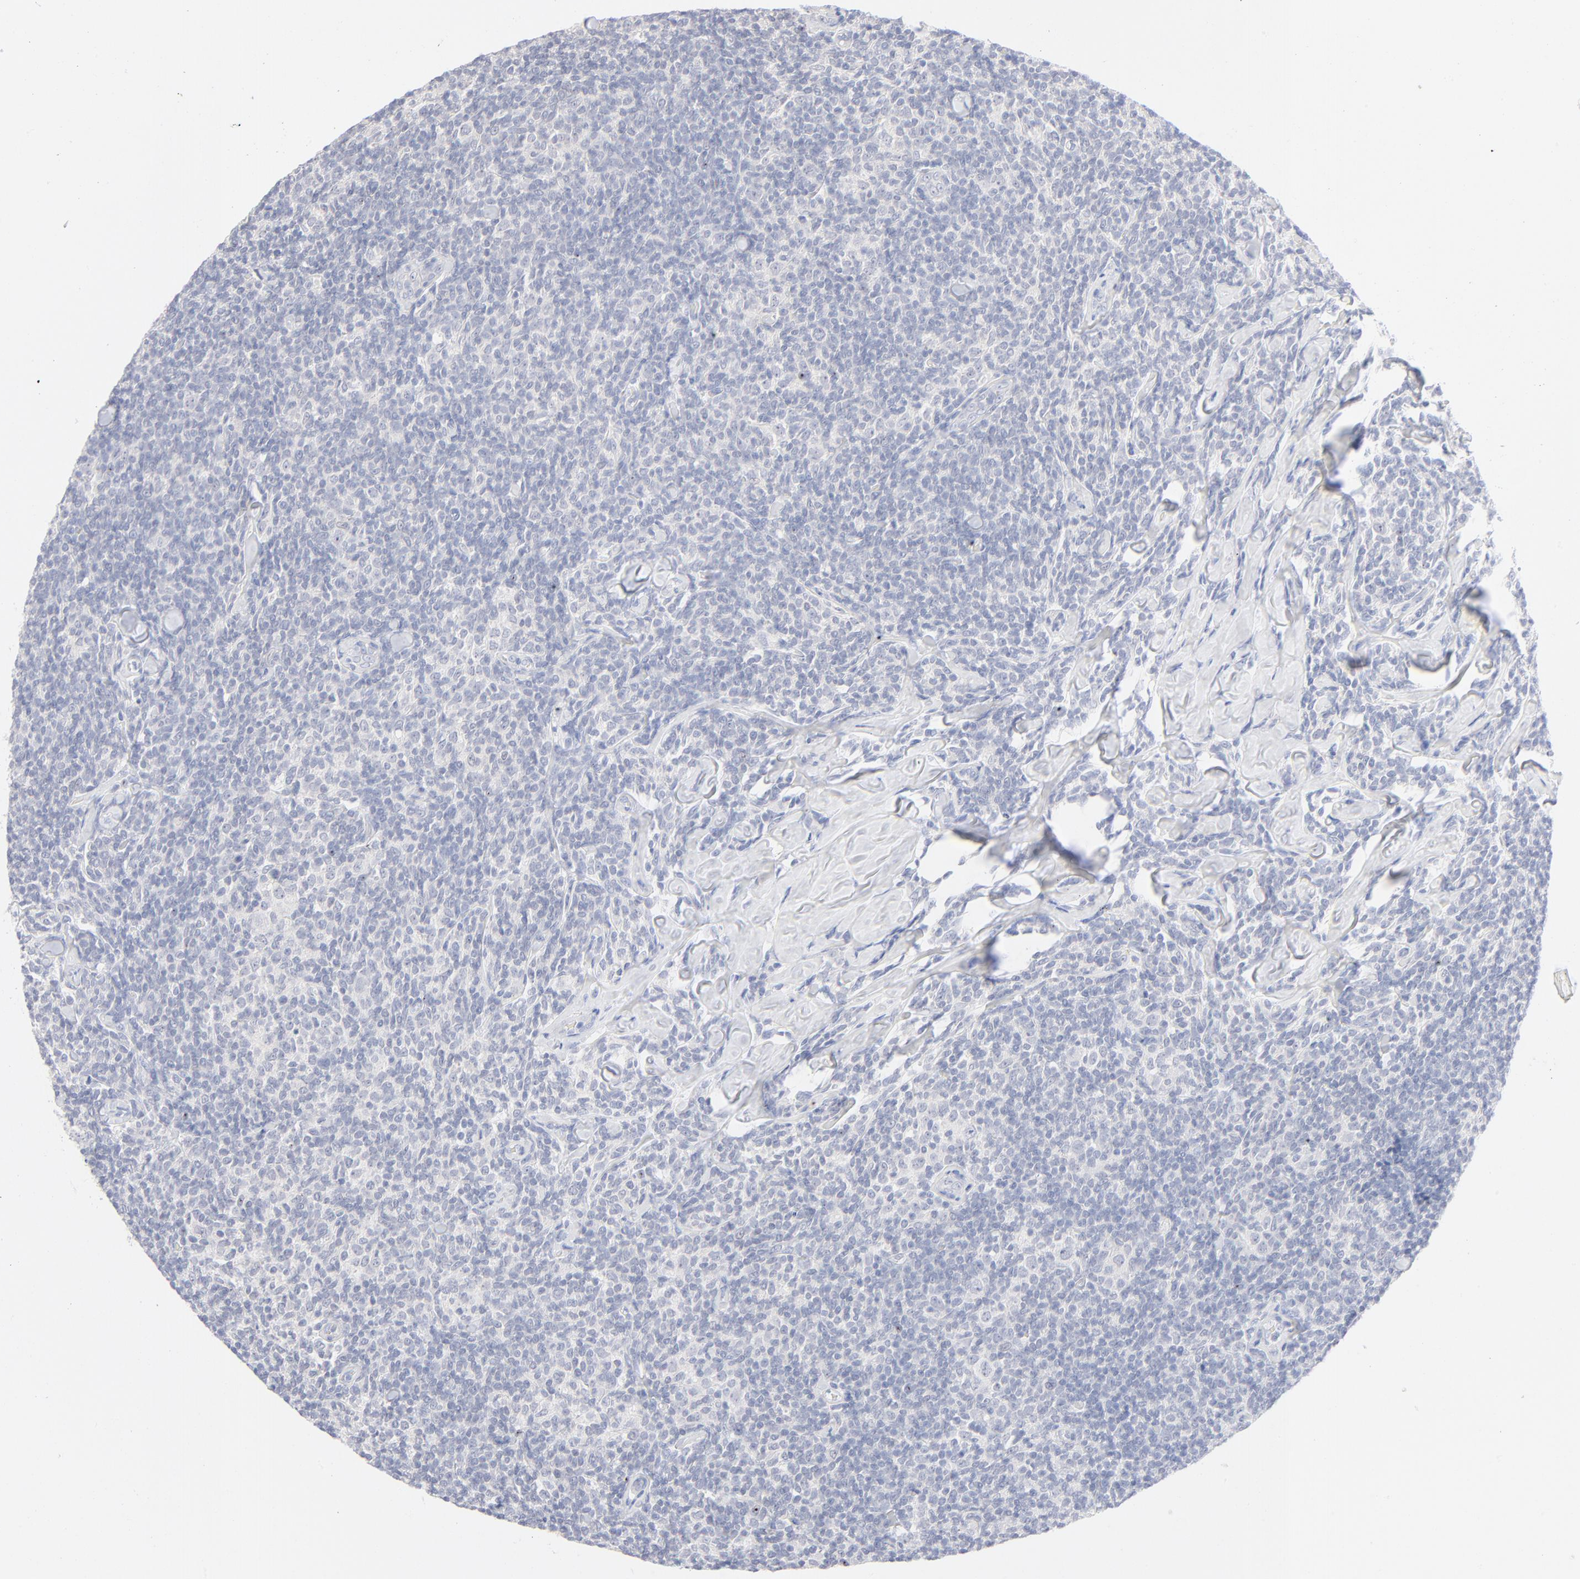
{"staining": {"intensity": "negative", "quantity": "none", "location": "none"}, "tissue": "lymphoma", "cell_type": "Tumor cells", "image_type": "cancer", "snomed": [{"axis": "morphology", "description": "Malignant lymphoma, non-Hodgkin's type, Low grade"}, {"axis": "topography", "description": "Lymph node"}], "caption": "Image shows no protein positivity in tumor cells of malignant lymphoma, non-Hodgkin's type (low-grade) tissue.", "gene": "ONECUT1", "patient": {"sex": "female", "age": 56}}